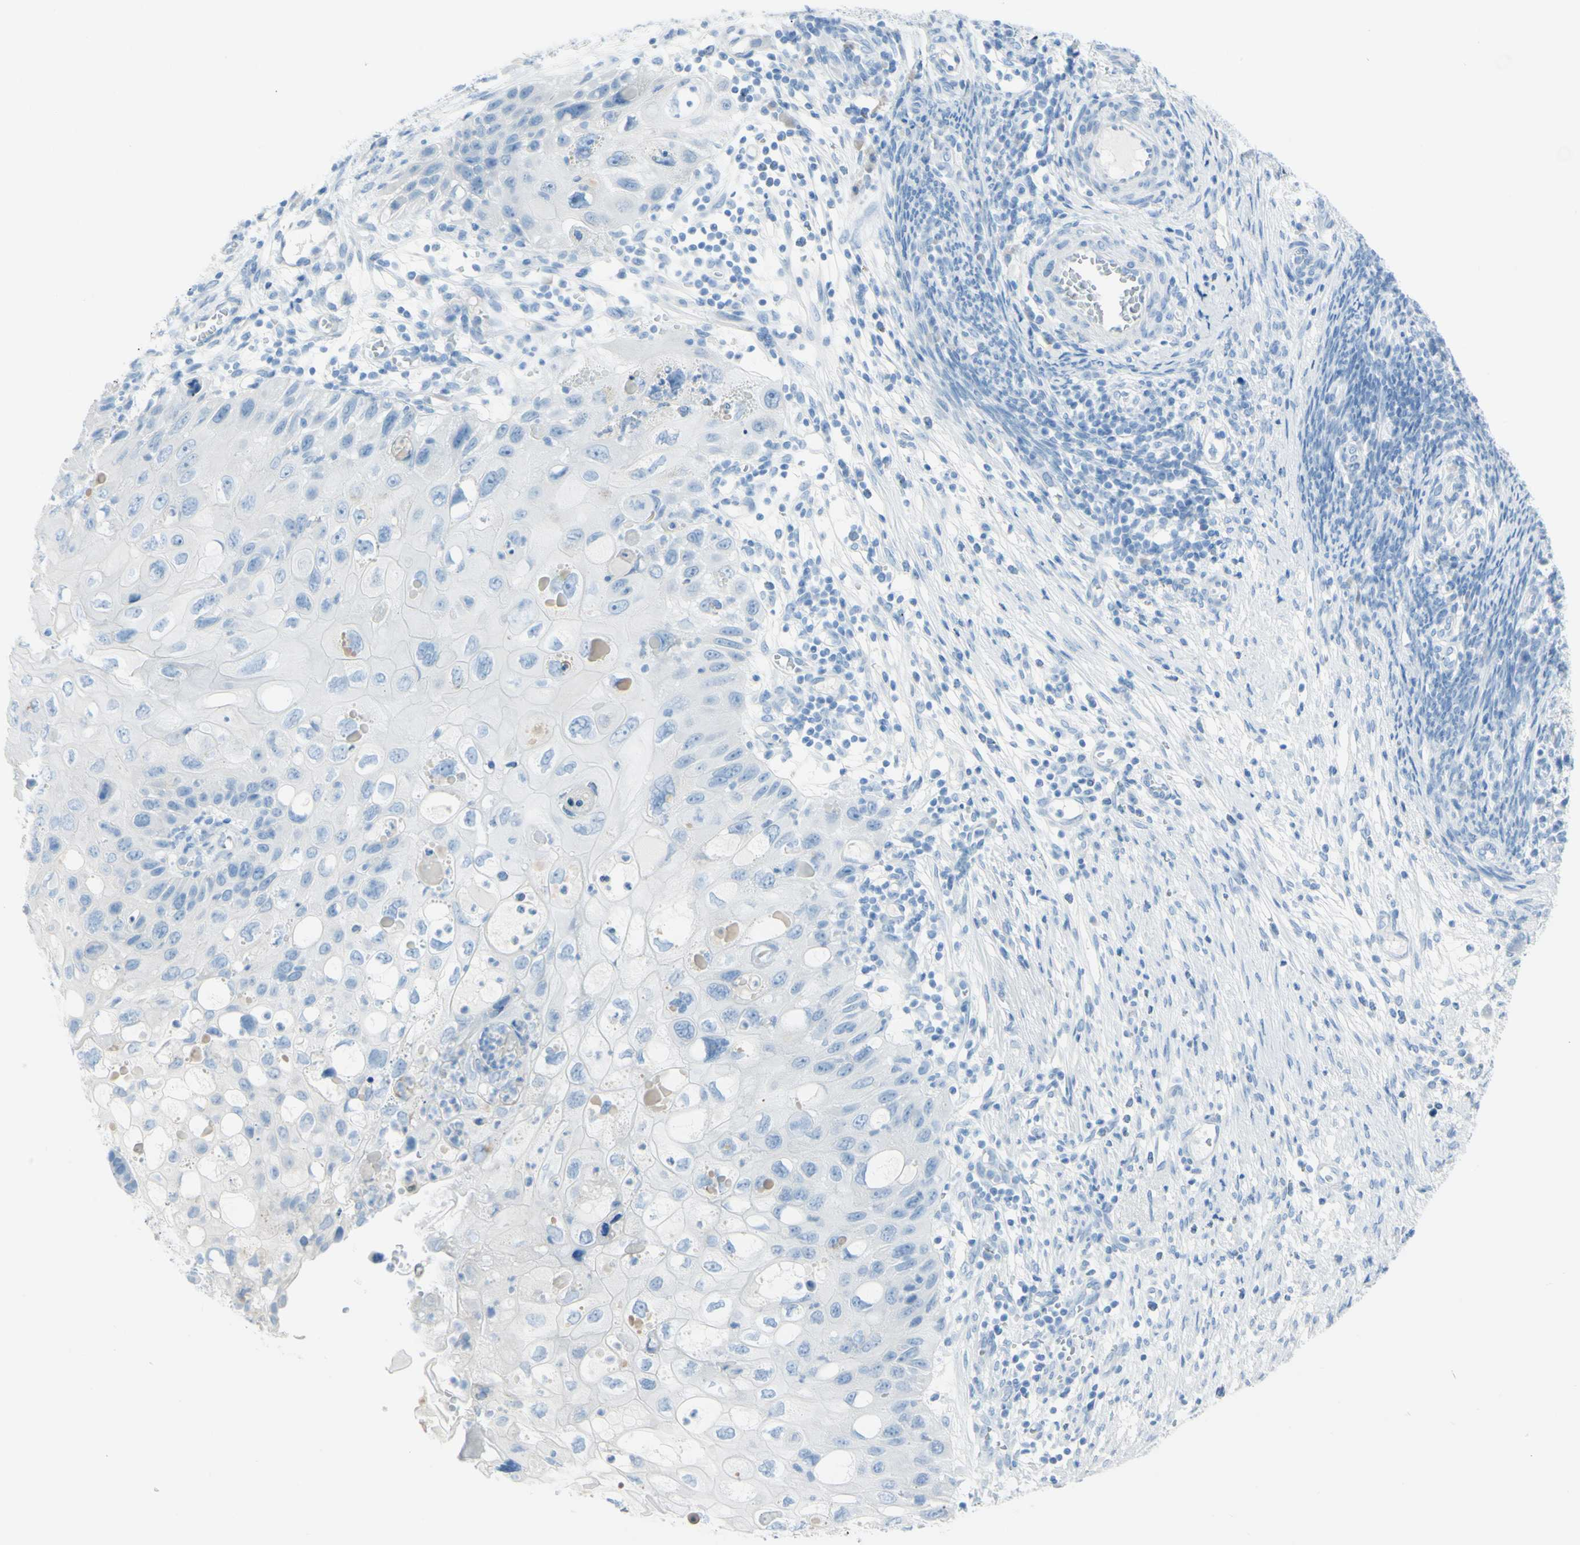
{"staining": {"intensity": "negative", "quantity": "none", "location": "none"}, "tissue": "cervical cancer", "cell_type": "Tumor cells", "image_type": "cancer", "snomed": [{"axis": "morphology", "description": "Squamous cell carcinoma, NOS"}, {"axis": "topography", "description": "Cervix"}], "caption": "A high-resolution photomicrograph shows IHC staining of cervical cancer (squamous cell carcinoma), which demonstrates no significant expression in tumor cells. Nuclei are stained in blue.", "gene": "TFPI2", "patient": {"sex": "female", "age": 70}}